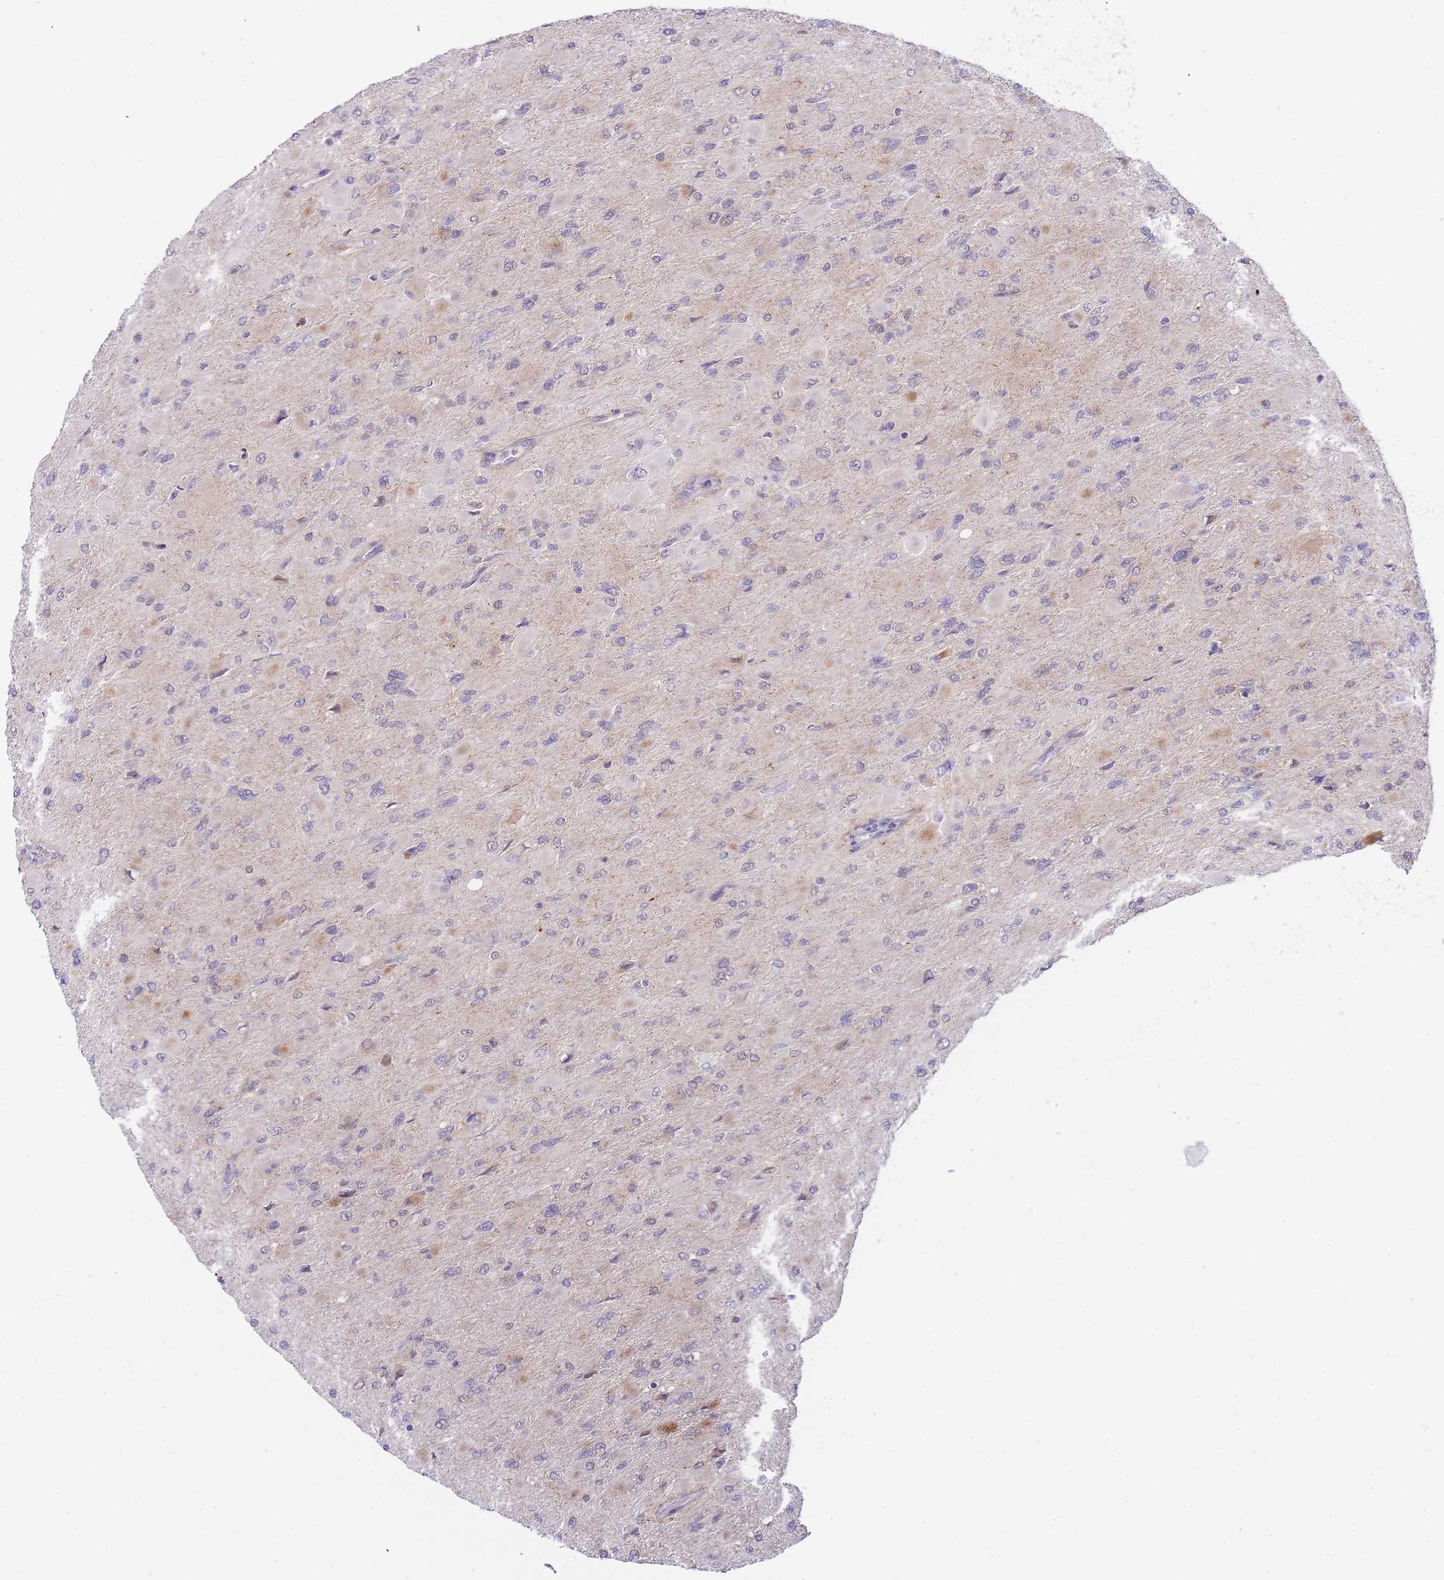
{"staining": {"intensity": "negative", "quantity": "none", "location": "none"}, "tissue": "glioma", "cell_type": "Tumor cells", "image_type": "cancer", "snomed": [{"axis": "morphology", "description": "Glioma, malignant, High grade"}, {"axis": "topography", "description": "Cerebral cortex"}], "caption": "The micrograph displays no significant positivity in tumor cells of malignant glioma (high-grade).", "gene": "GOLGA6L25", "patient": {"sex": "female", "age": 36}}